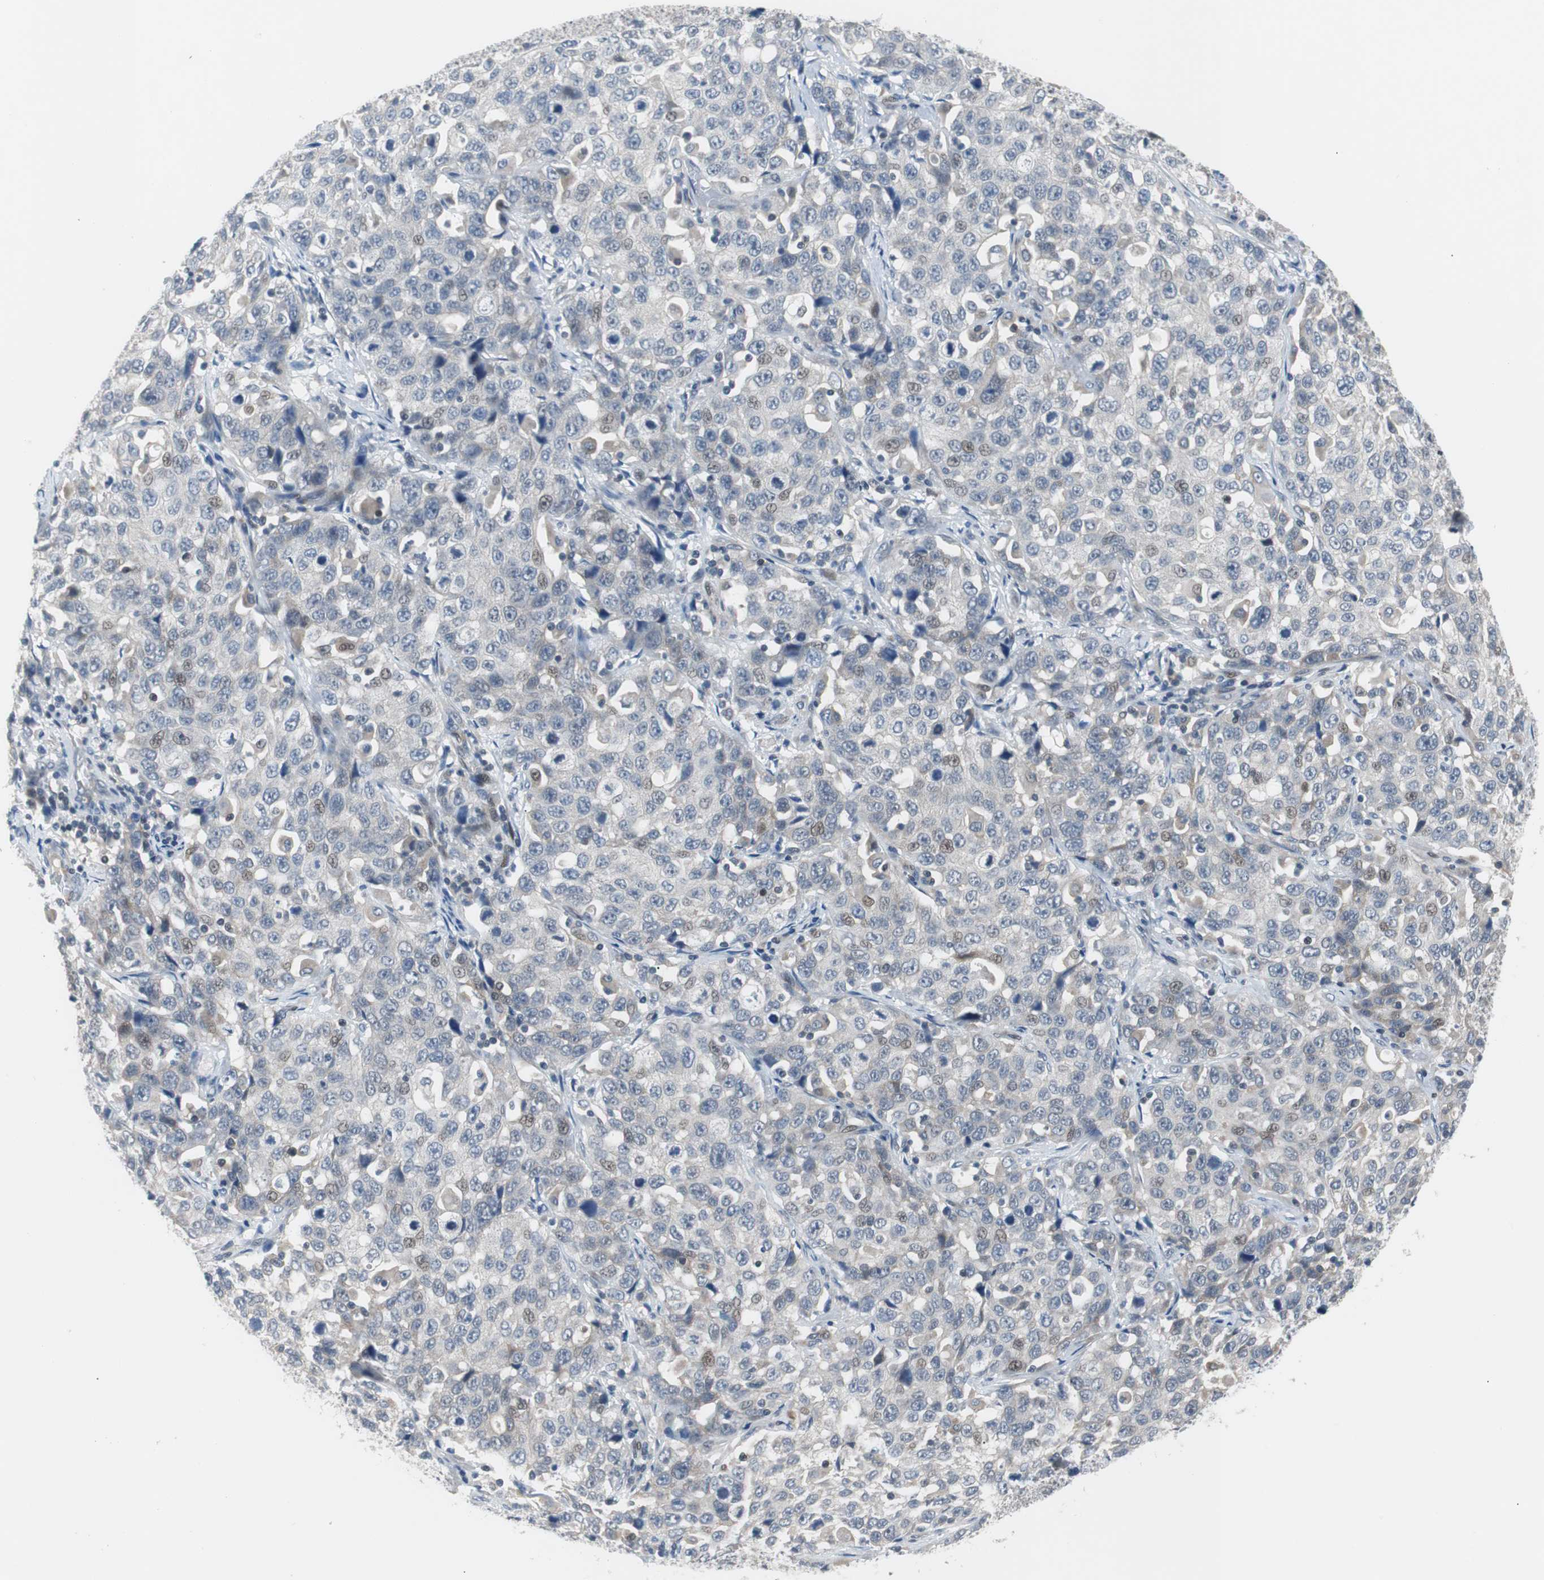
{"staining": {"intensity": "weak", "quantity": "25%-75%", "location": "cytoplasmic/membranous,nuclear"}, "tissue": "stomach cancer", "cell_type": "Tumor cells", "image_type": "cancer", "snomed": [{"axis": "morphology", "description": "Normal tissue, NOS"}, {"axis": "morphology", "description": "Adenocarcinoma, NOS"}, {"axis": "topography", "description": "Stomach"}], "caption": "A brown stain labels weak cytoplasmic/membranous and nuclear staining of a protein in human stomach cancer (adenocarcinoma) tumor cells.", "gene": "MAP2K4", "patient": {"sex": "male", "age": 48}}